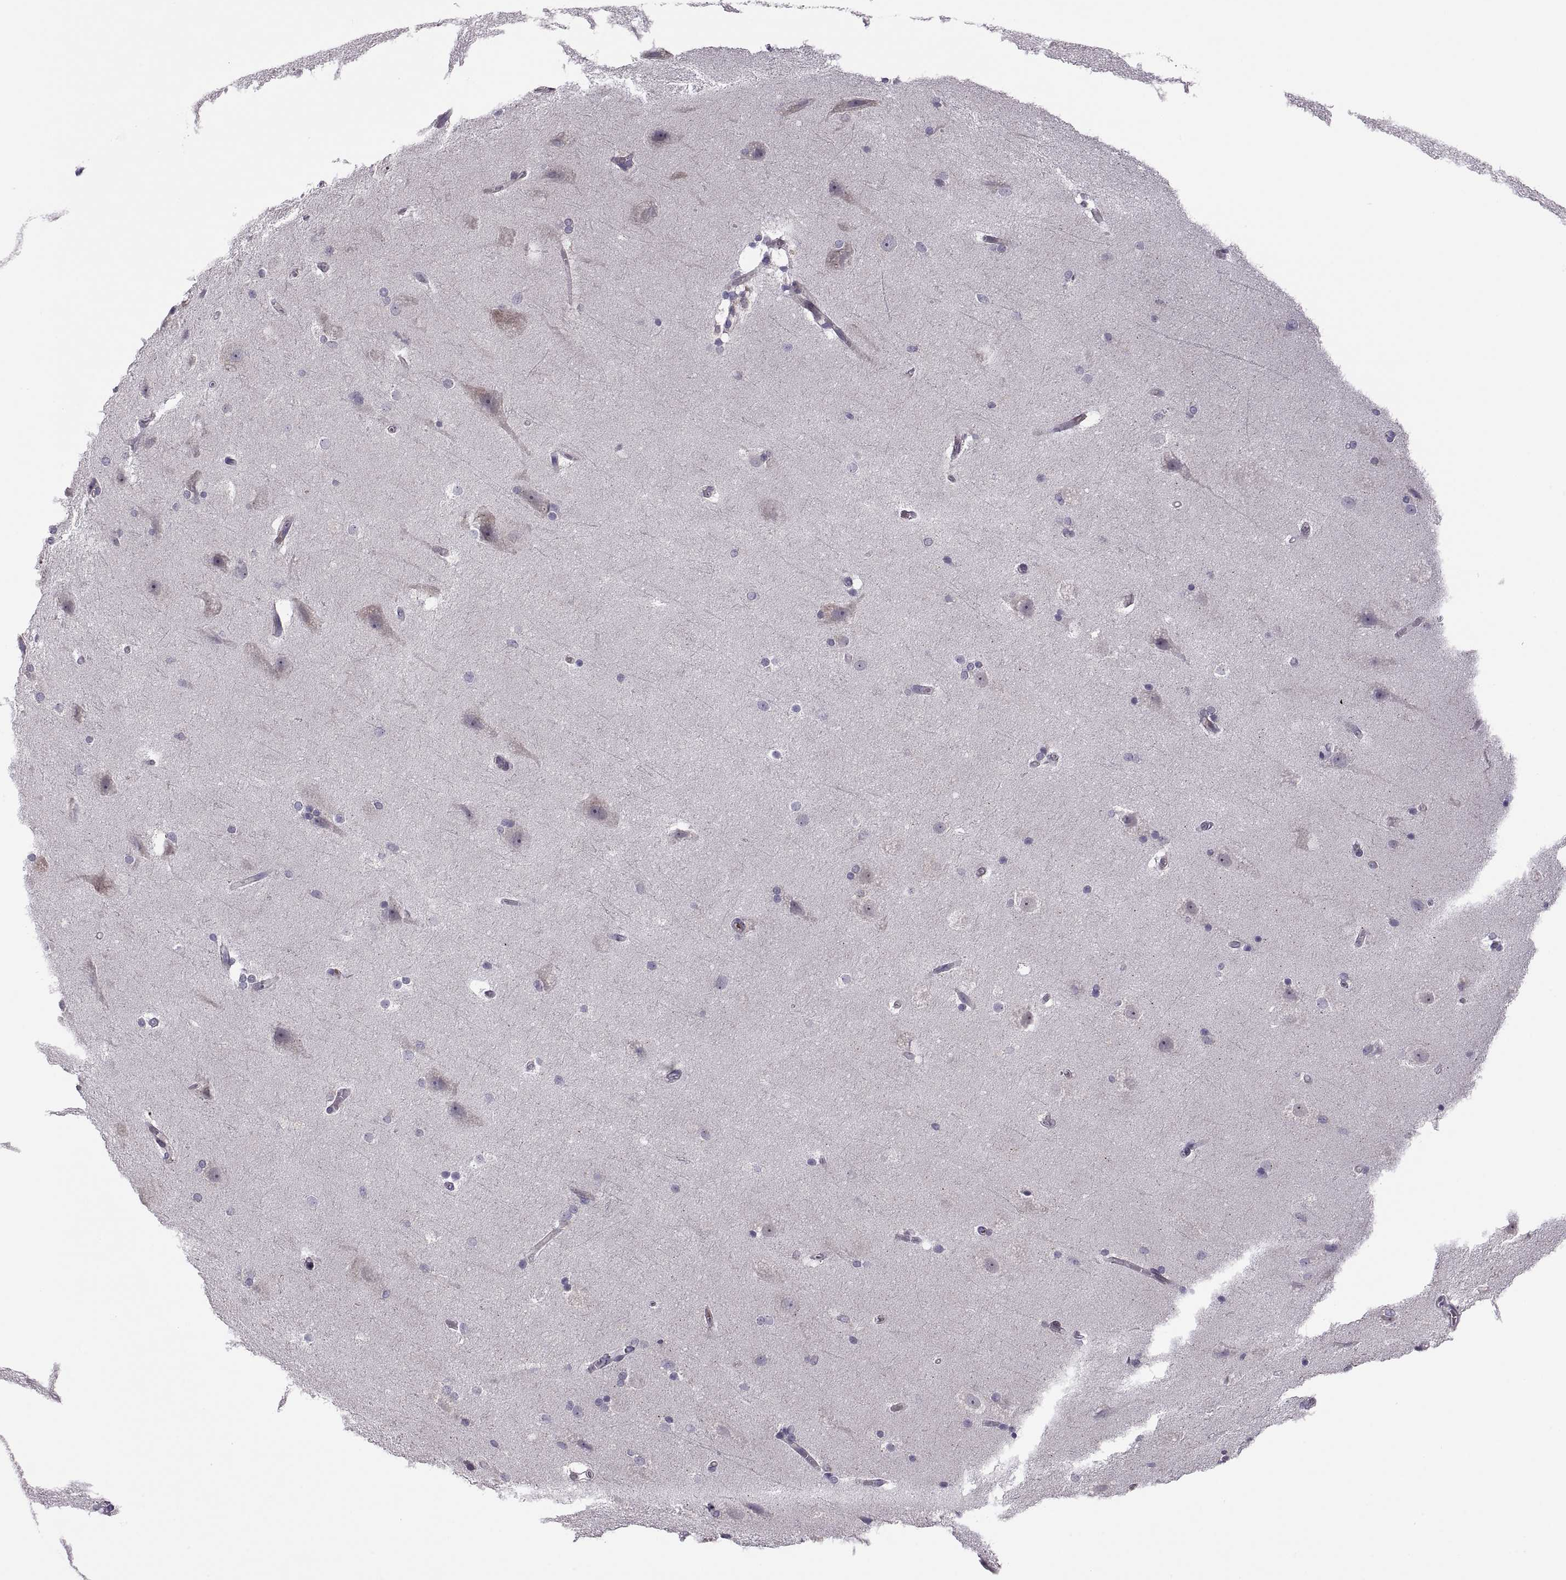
{"staining": {"intensity": "negative", "quantity": "none", "location": "none"}, "tissue": "hippocampus", "cell_type": "Glial cells", "image_type": "normal", "snomed": [{"axis": "morphology", "description": "Normal tissue, NOS"}, {"axis": "topography", "description": "Cerebral cortex"}, {"axis": "topography", "description": "Hippocampus"}], "caption": "An IHC photomicrograph of benign hippocampus is shown. There is no staining in glial cells of hippocampus.", "gene": "SPATA32", "patient": {"sex": "female", "age": 19}}